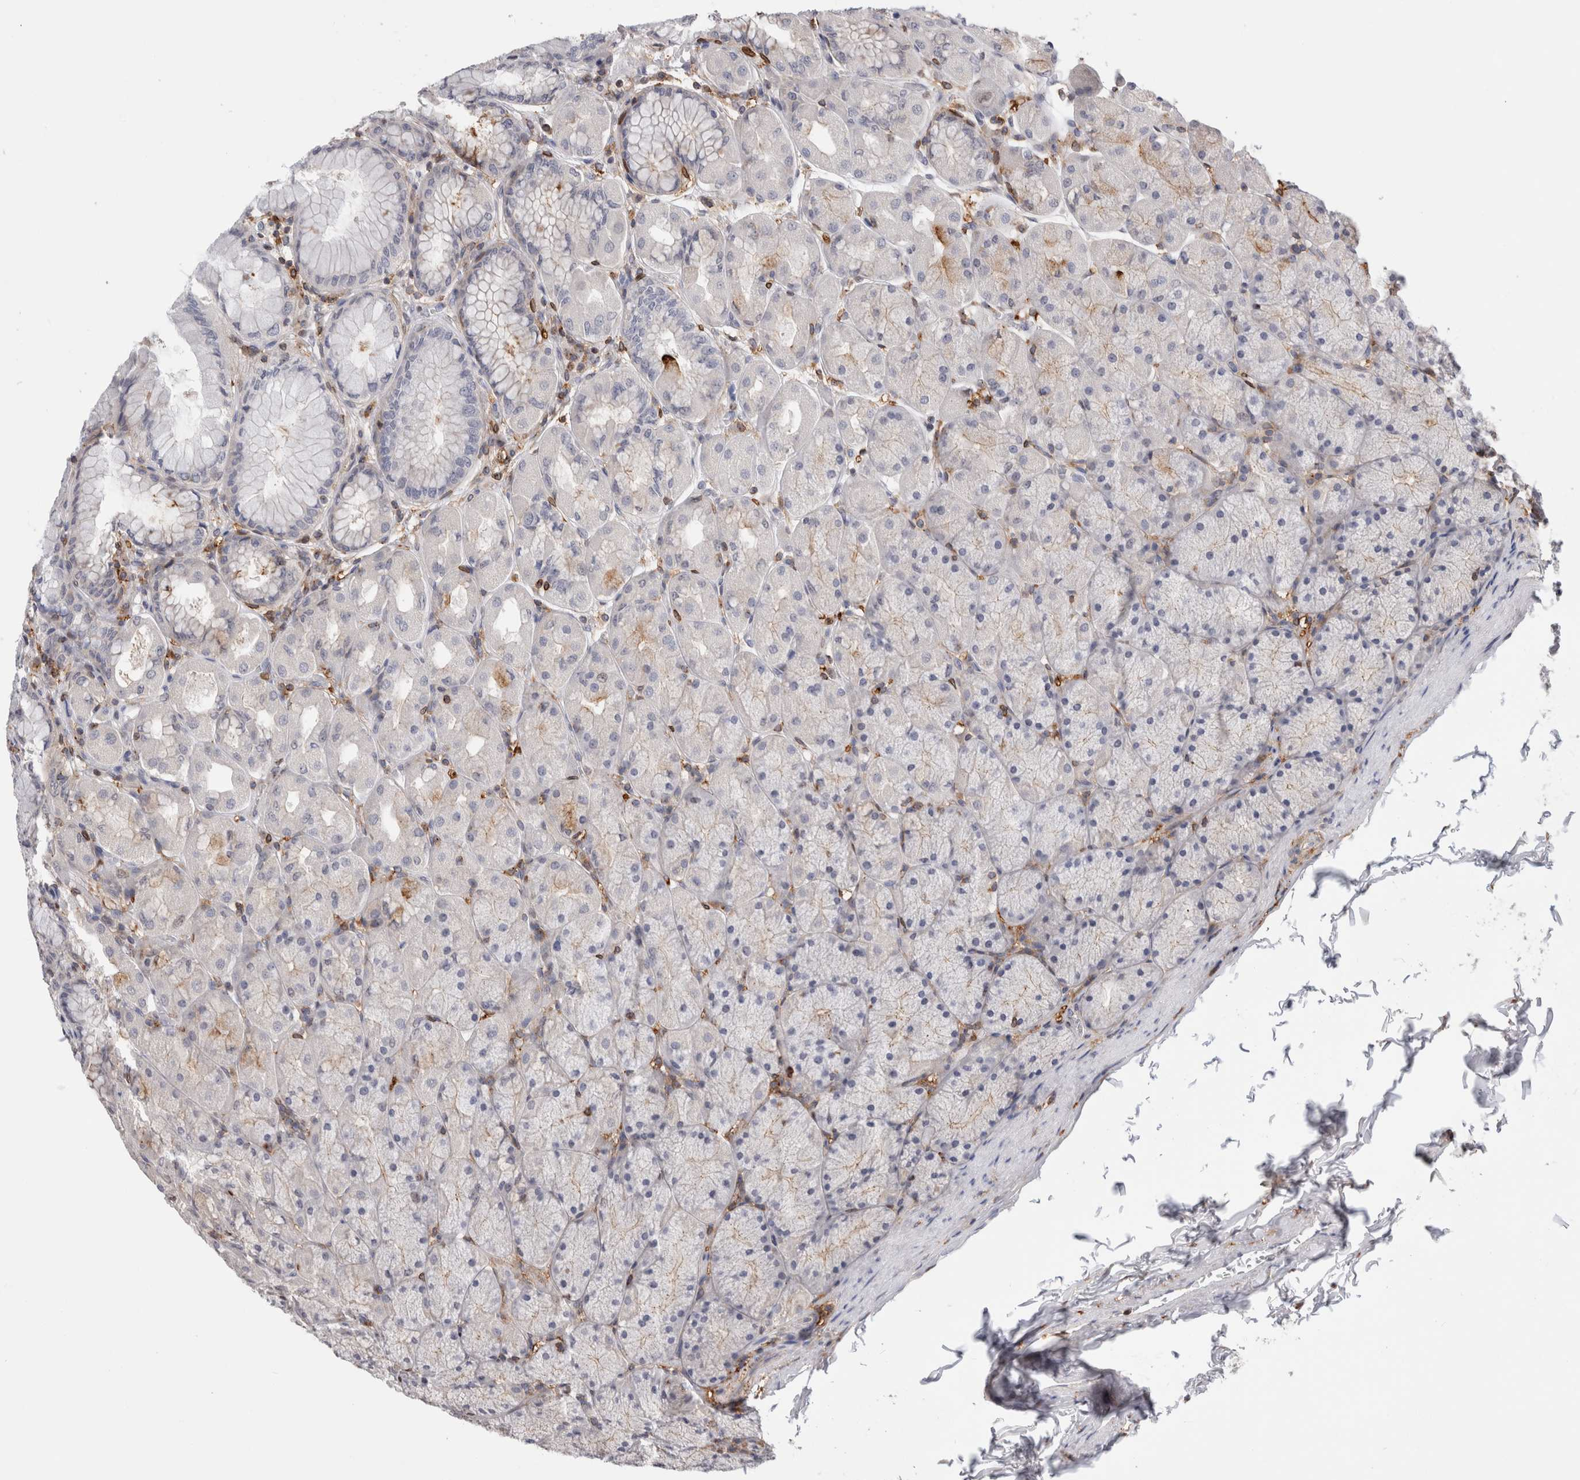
{"staining": {"intensity": "moderate", "quantity": "<25%", "location": "cytoplasmic/membranous"}, "tissue": "stomach", "cell_type": "Glandular cells", "image_type": "normal", "snomed": [{"axis": "morphology", "description": "Normal tissue, NOS"}, {"axis": "topography", "description": "Stomach, upper"}], "caption": "Immunohistochemical staining of normal stomach shows moderate cytoplasmic/membranous protein expression in about <25% of glandular cells.", "gene": "CCDC88B", "patient": {"sex": "female", "age": 56}}